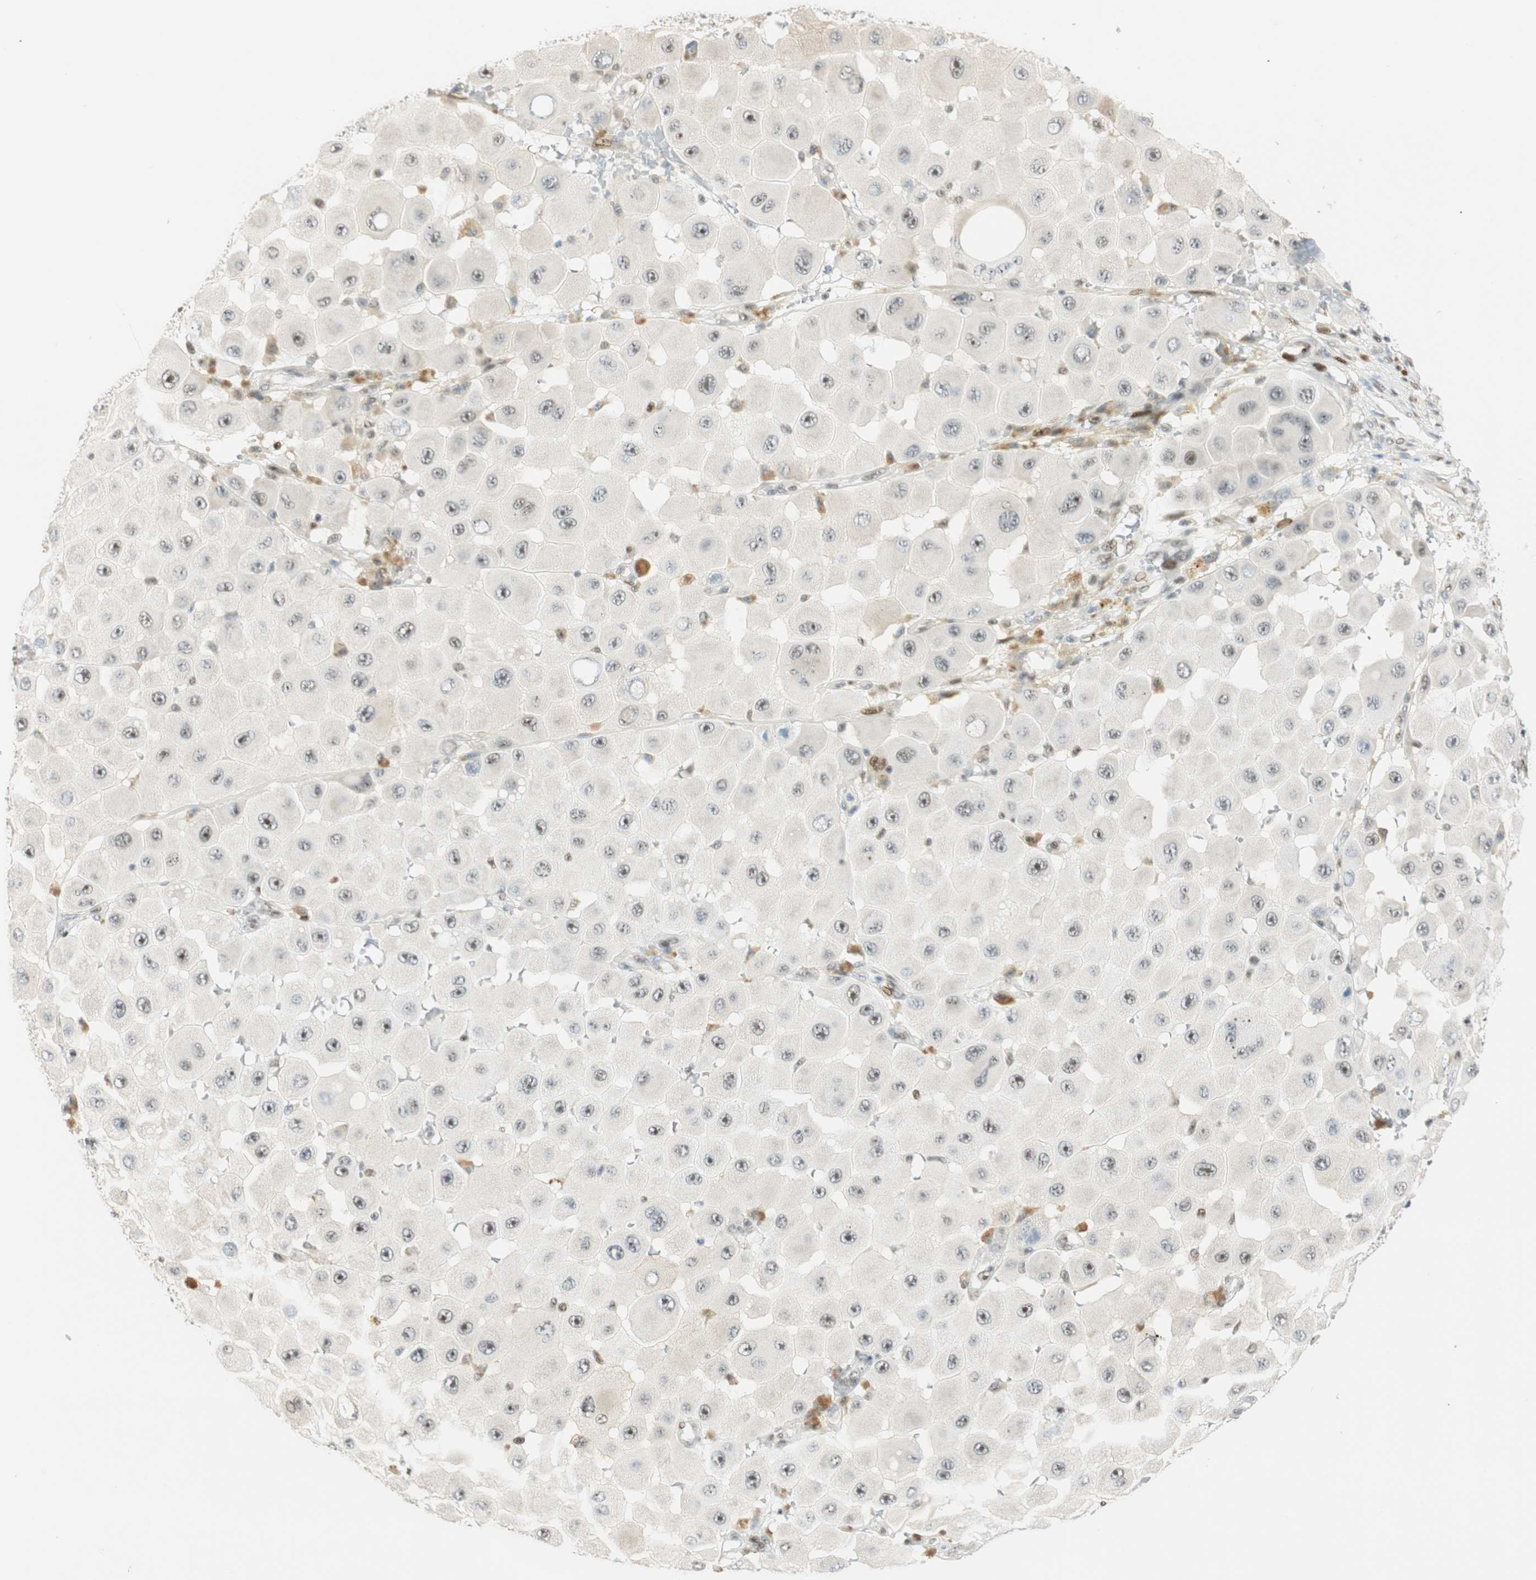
{"staining": {"intensity": "negative", "quantity": "none", "location": "none"}, "tissue": "melanoma", "cell_type": "Tumor cells", "image_type": "cancer", "snomed": [{"axis": "morphology", "description": "Malignant melanoma, NOS"}, {"axis": "topography", "description": "Skin"}], "caption": "Tumor cells are negative for protein expression in human malignant melanoma.", "gene": "MSX2", "patient": {"sex": "female", "age": 81}}